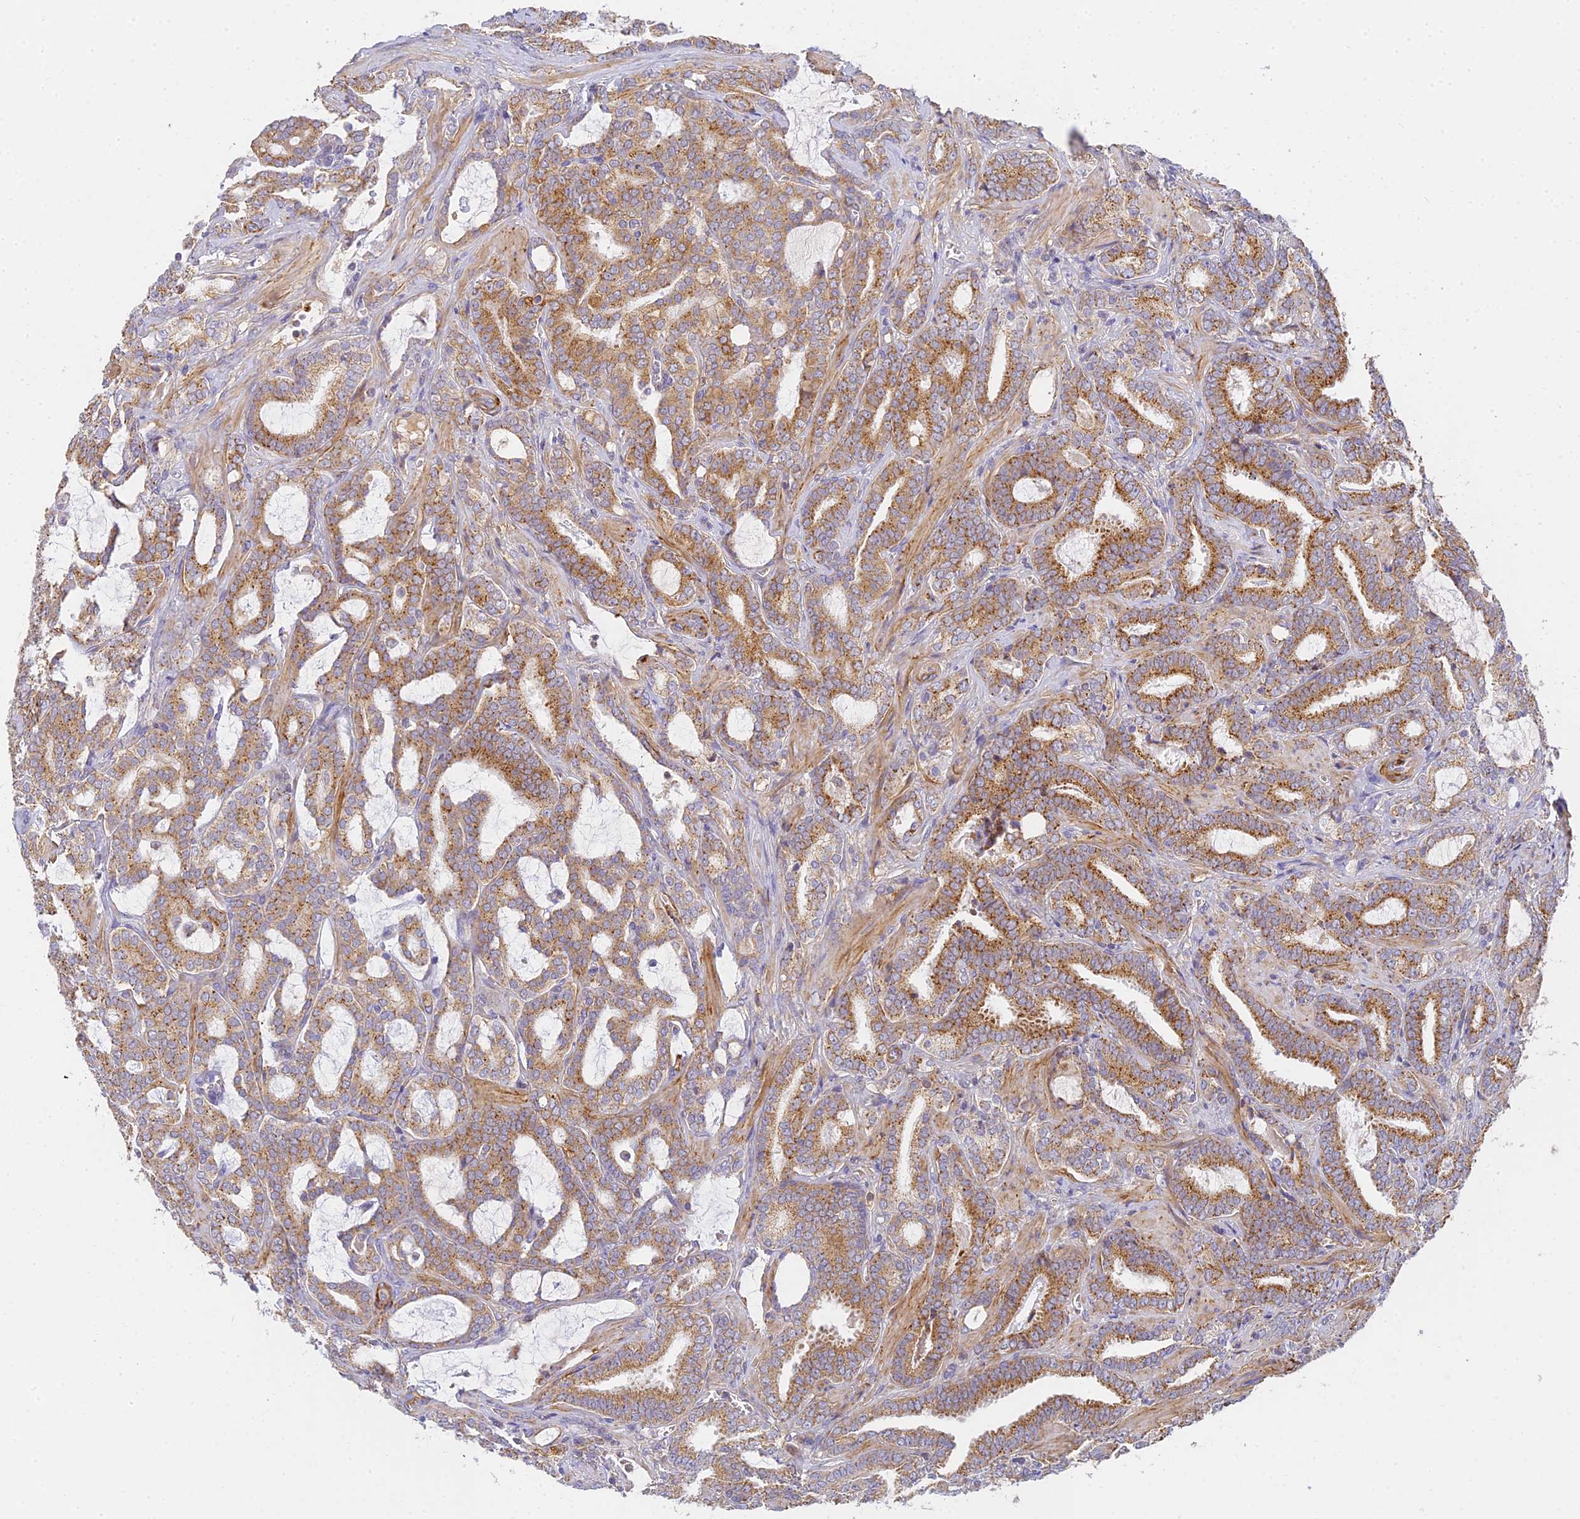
{"staining": {"intensity": "moderate", "quantity": ">75%", "location": "cytoplasmic/membranous"}, "tissue": "prostate cancer", "cell_type": "Tumor cells", "image_type": "cancer", "snomed": [{"axis": "morphology", "description": "Adenocarcinoma, High grade"}, {"axis": "topography", "description": "Prostate and seminal vesicle, NOS"}], "caption": "IHC of prostate cancer displays medium levels of moderate cytoplasmic/membranous positivity in about >75% of tumor cells.", "gene": "MRPL15", "patient": {"sex": "male", "age": 67}}